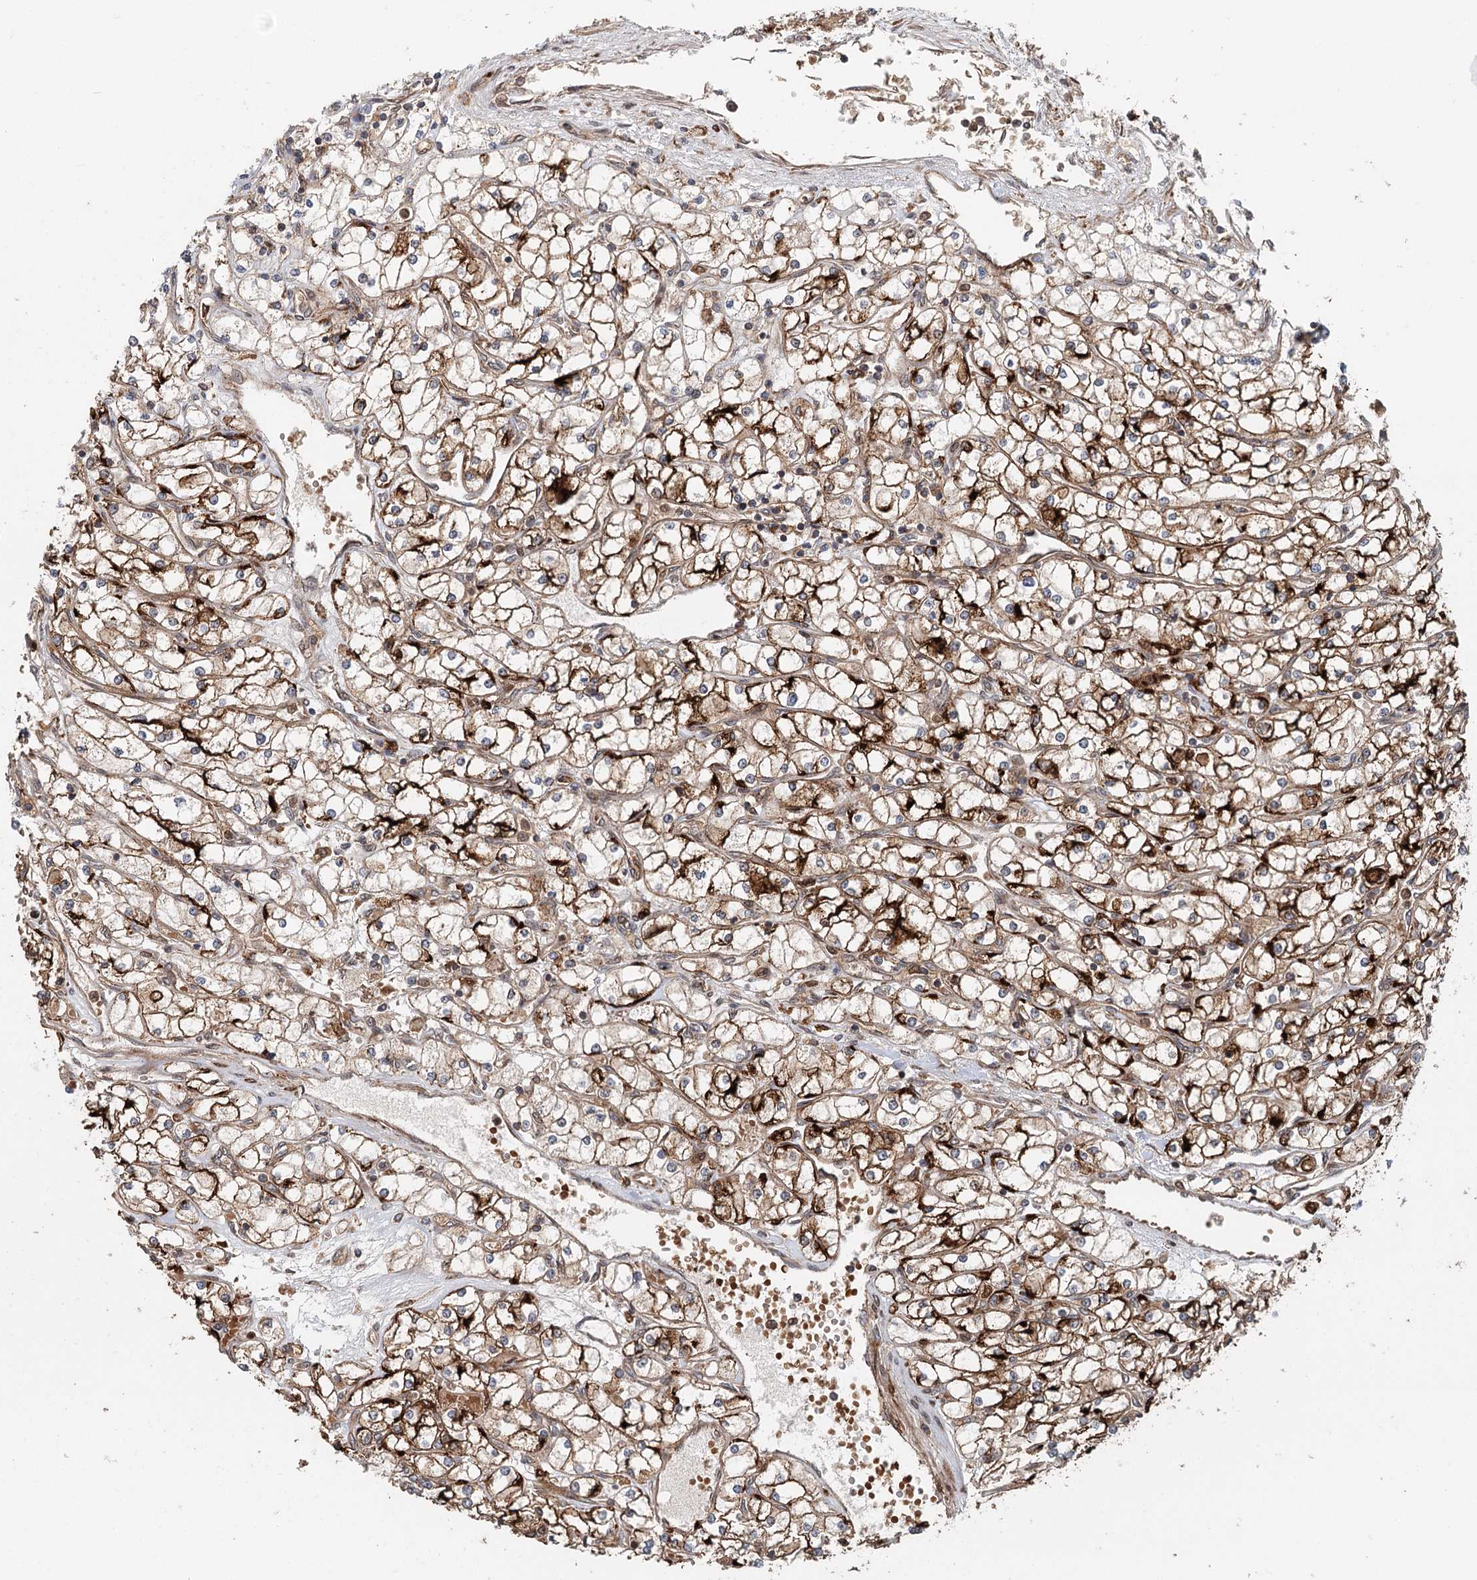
{"staining": {"intensity": "strong", "quantity": "25%-75%", "location": "cytoplasmic/membranous"}, "tissue": "renal cancer", "cell_type": "Tumor cells", "image_type": "cancer", "snomed": [{"axis": "morphology", "description": "Adenocarcinoma, NOS"}, {"axis": "topography", "description": "Kidney"}], "caption": "Protein expression analysis of renal cancer displays strong cytoplasmic/membranous positivity in about 25%-75% of tumor cells.", "gene": "RNF111", "patient": {"sex": "male", "age": 80}}